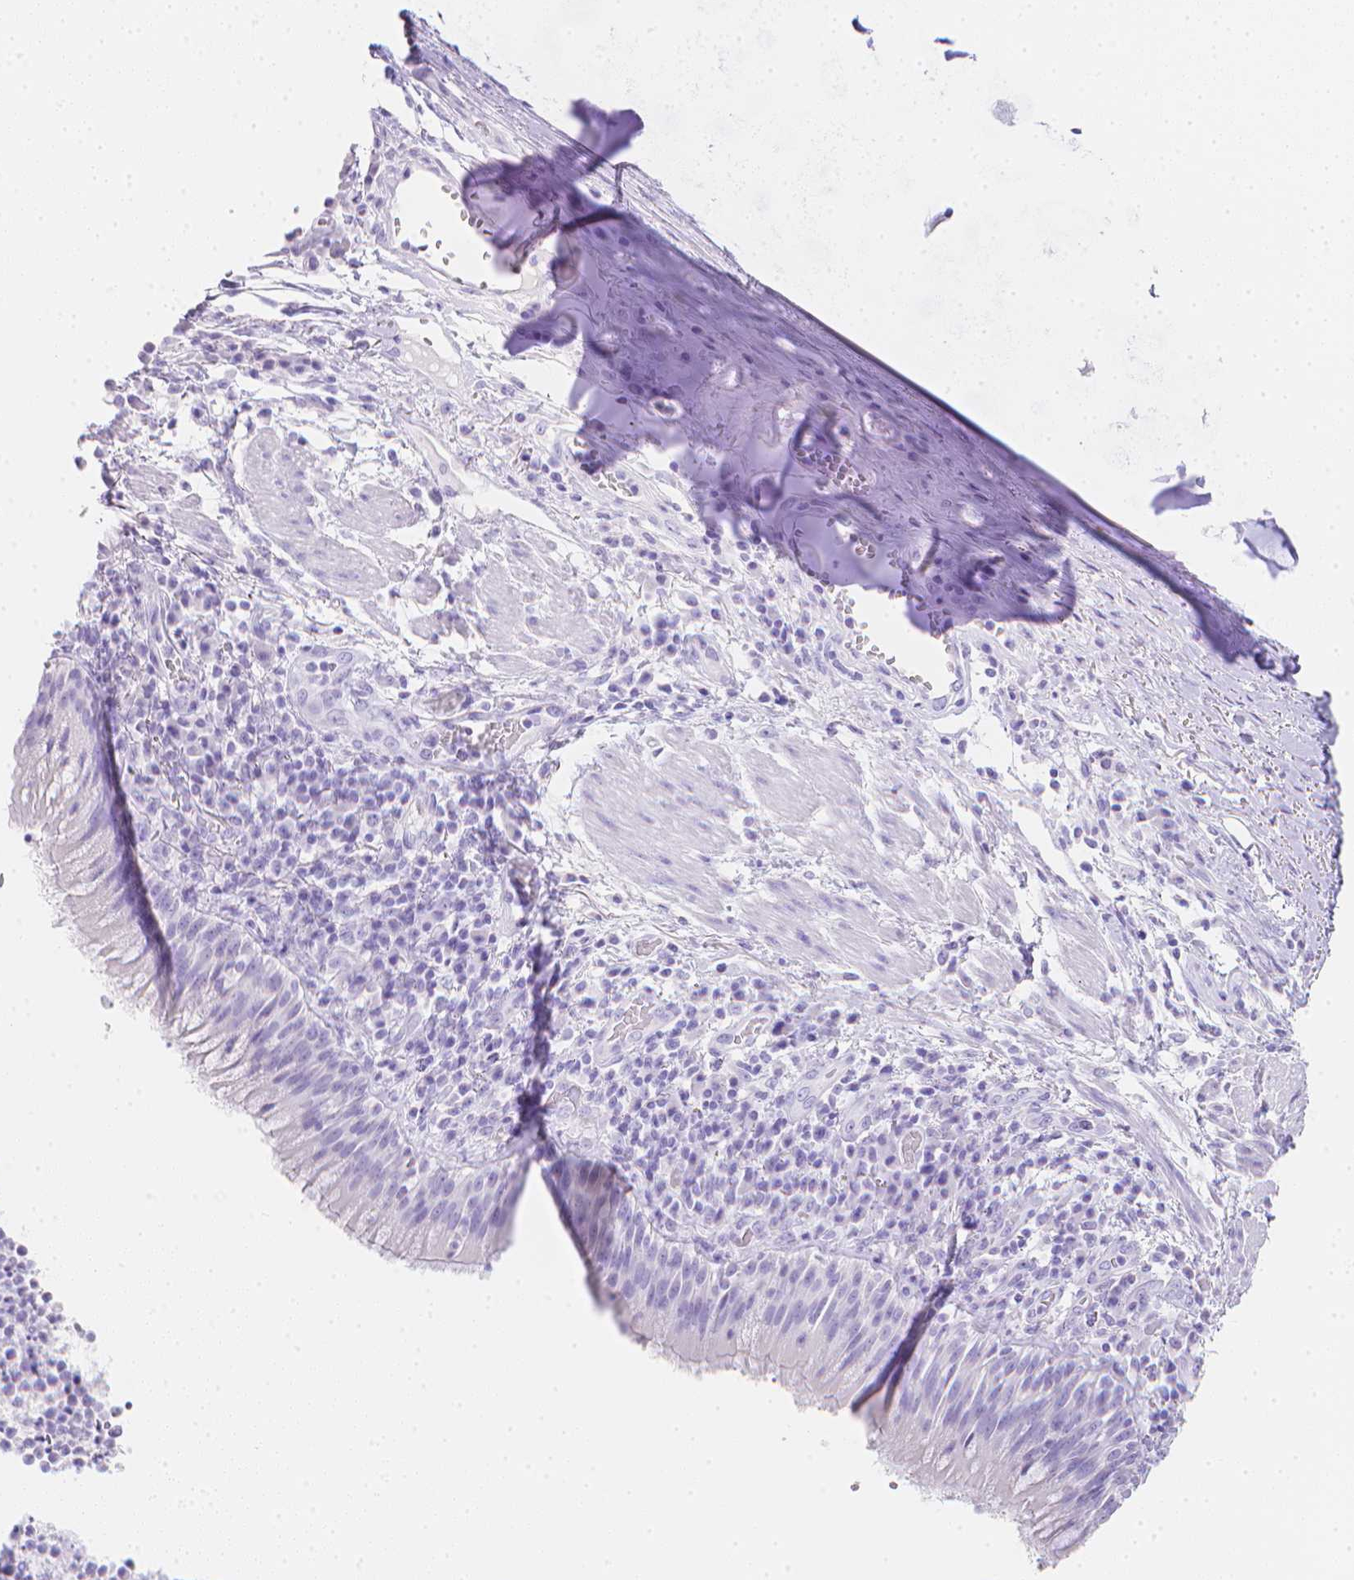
{"staining": {"intensity": "negative", "quantity": "none", "location": "none"}, "tissue": "bronchus", "cell_type": "Respiratory epithelial cells", "image_type": "normal", "snomed": [{"axis": "morphology", "description": "Normal tissue, NOS"}, {"axis": "topography", "description": "Cartilage tissue"}, {"axis": "topography", "description": "Bronchus"}], "caption": "Protein analysis of unremarkable bronchus reveals no significant expression in respiratory epithelial cells.", "gene": "LGALS4", "patient": {"sex": "male", "age": 56}}